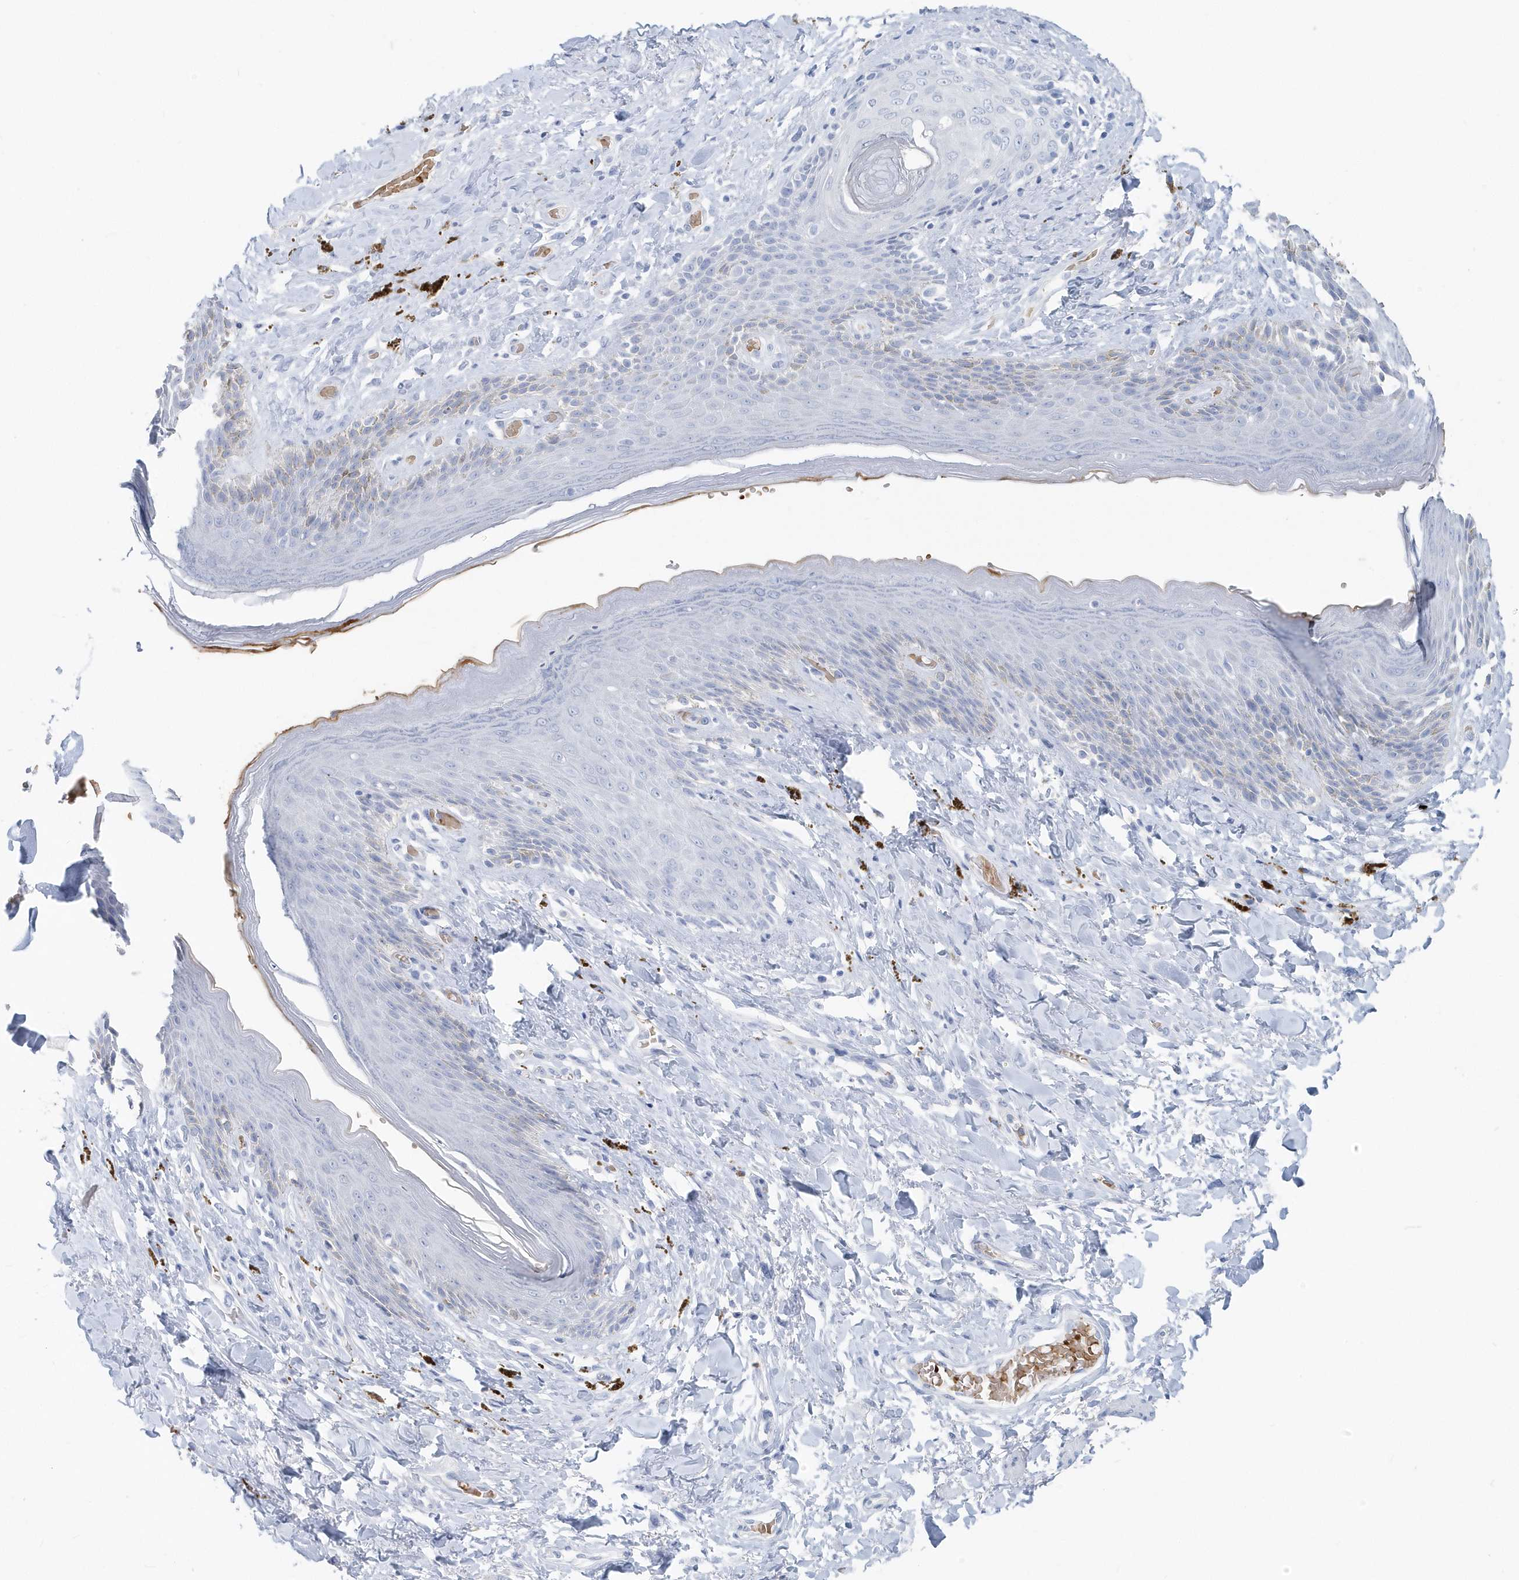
{"staining": {"intensity": "negative", "quantity": "none", "location": "none"}, "tissue": "skin", "cell_type": "Epidermal cells", "image_type": "normal", "snomed": [{"axis": "morphology", "description": "Normal tissue, NOS"}, {"axis": "topography", "description": "Anal"}], "caption": "Immunohistochemistry photomicrograph of normal human skin stained for a protein (brown), which demonstrates no positivity in epidermal cells. Nuclei are stained in blue.", "gene": "HBA2", "patient": {"sex": "female", "age": 78}}